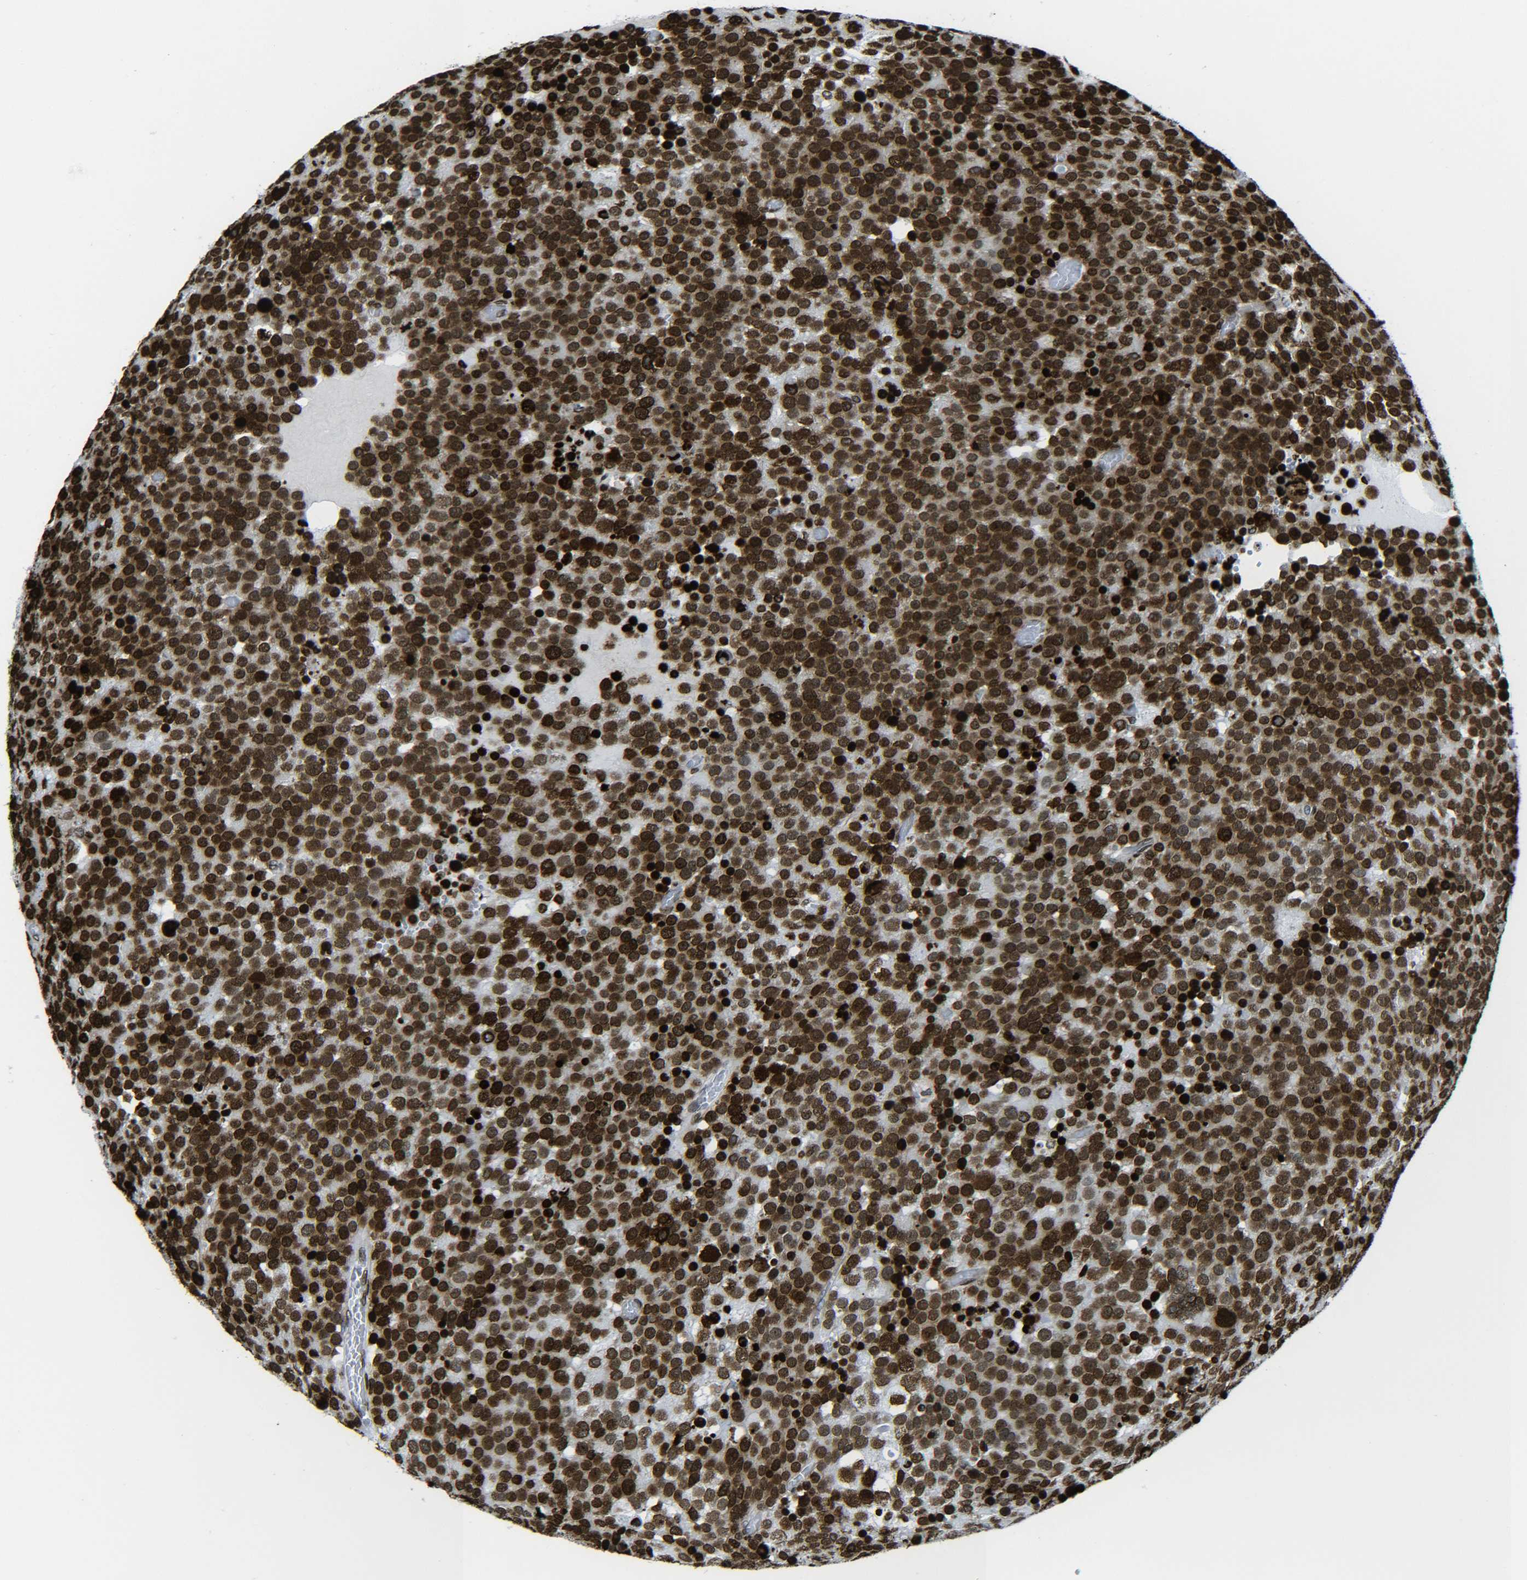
{"staining": {"intensity": "strong", "quantity": ">75%", "location": "nuclear"}, "tissue": "testis cancer", "cell_type": "Tumor cells", "image_type": "cancer", "snomed": [{"axis": "morphology", "description": "Seminoma, NOS"}, {"axis": "topography", "description": "Testis"}], "caption": "Immunohistochemistry micrograph of human testis seminoma stained for a protein (brown), which shows high levels of strong nuclear expression in approximately >75% of tumor cells.", "gene": "H2AX", "patient": {"sex": "male", "age": 71}}